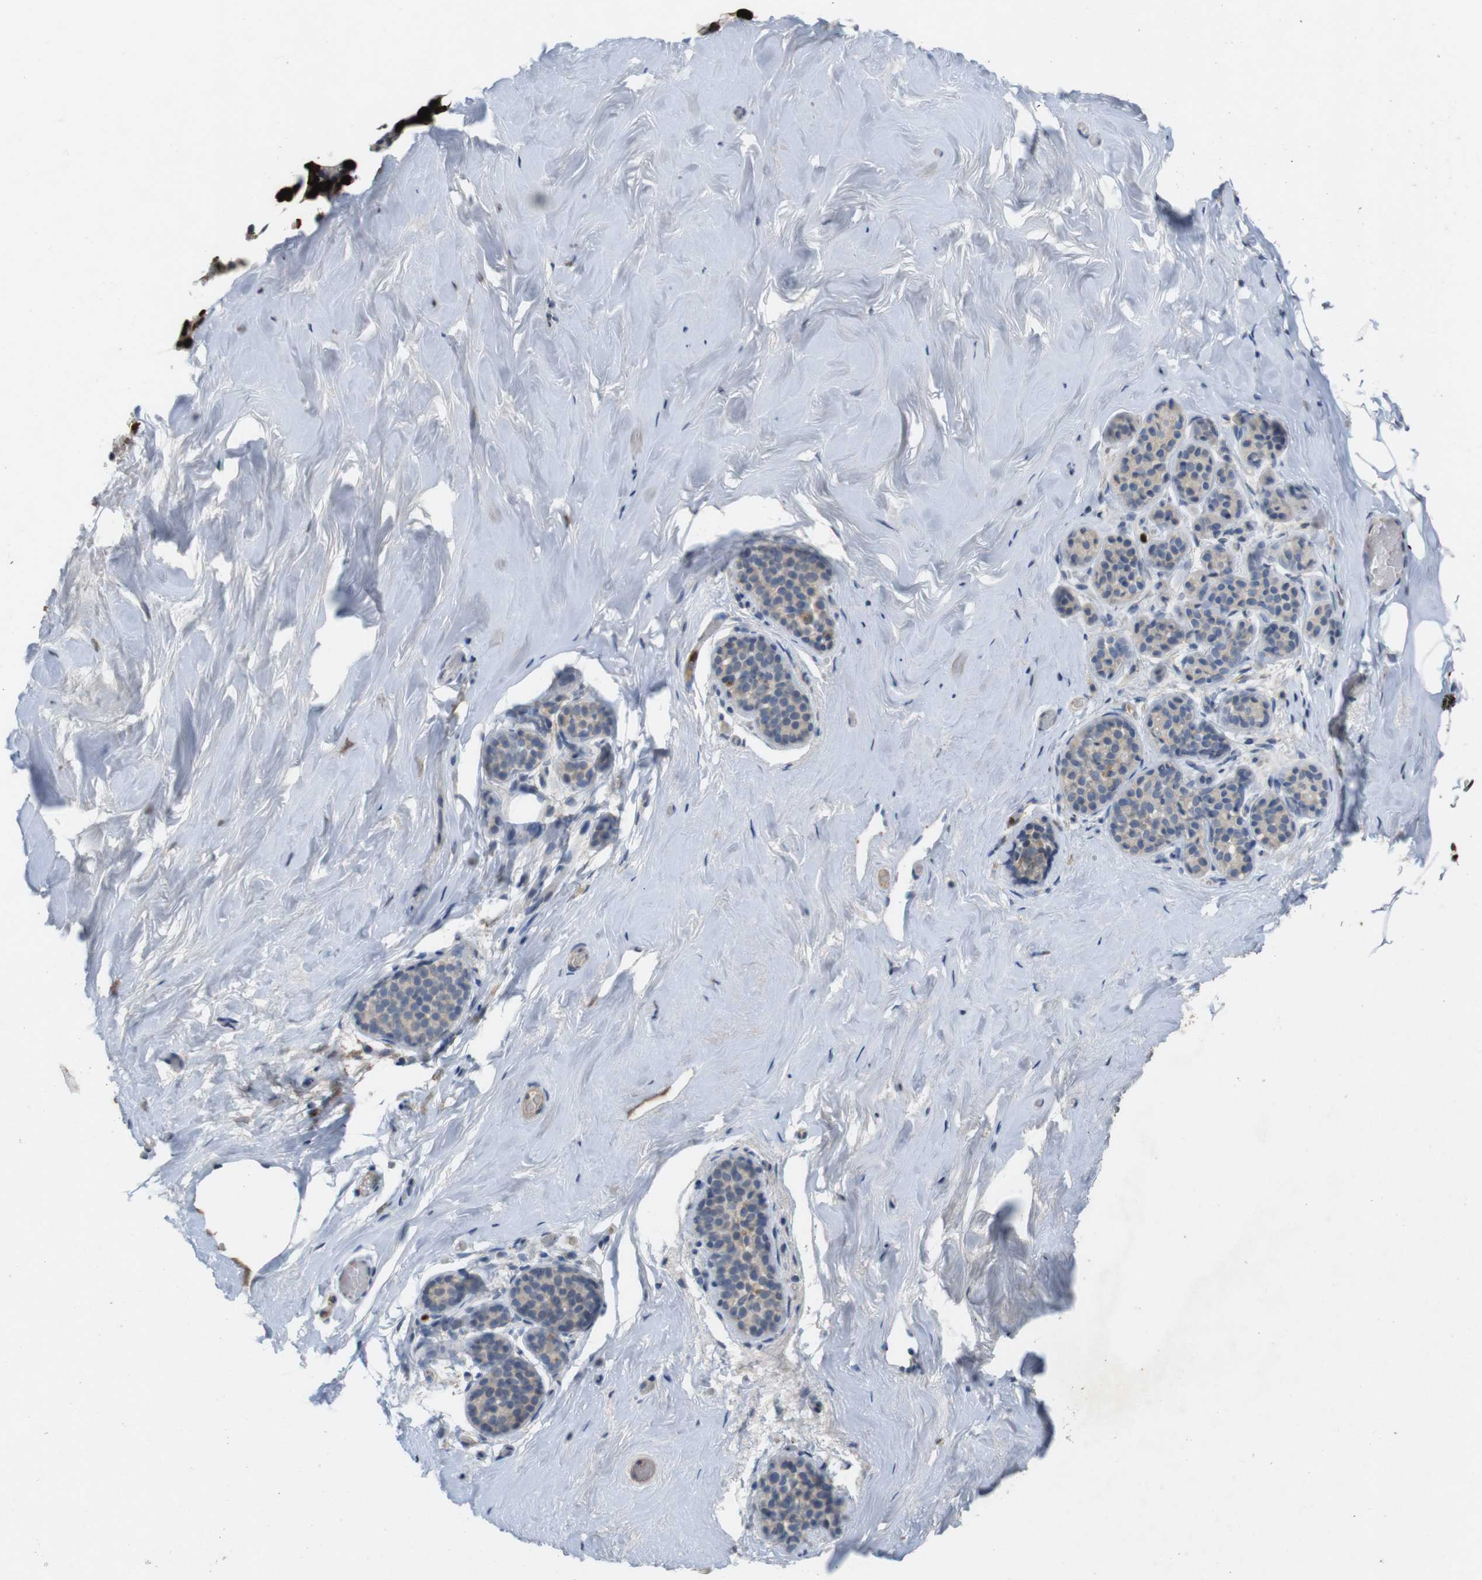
{"staining": {"intensity": "negative", "quantity": "none", "location": "none"}, "tissue": "breast", "cell_type": "Adipocytes", "image_type": "normal", "snomed": [{"axis": "morphology", "description": "Normal tissue, NOS"}, {"axis": "topography", "description": "Breast"}], "caption": "Immunohistochemistry (IHC) image of benign human breast stained for a protein (brown), which displays no staining in adipocytes.", "gene": "TSPAN14", "patient": {"sex": "female", "age": 75}}